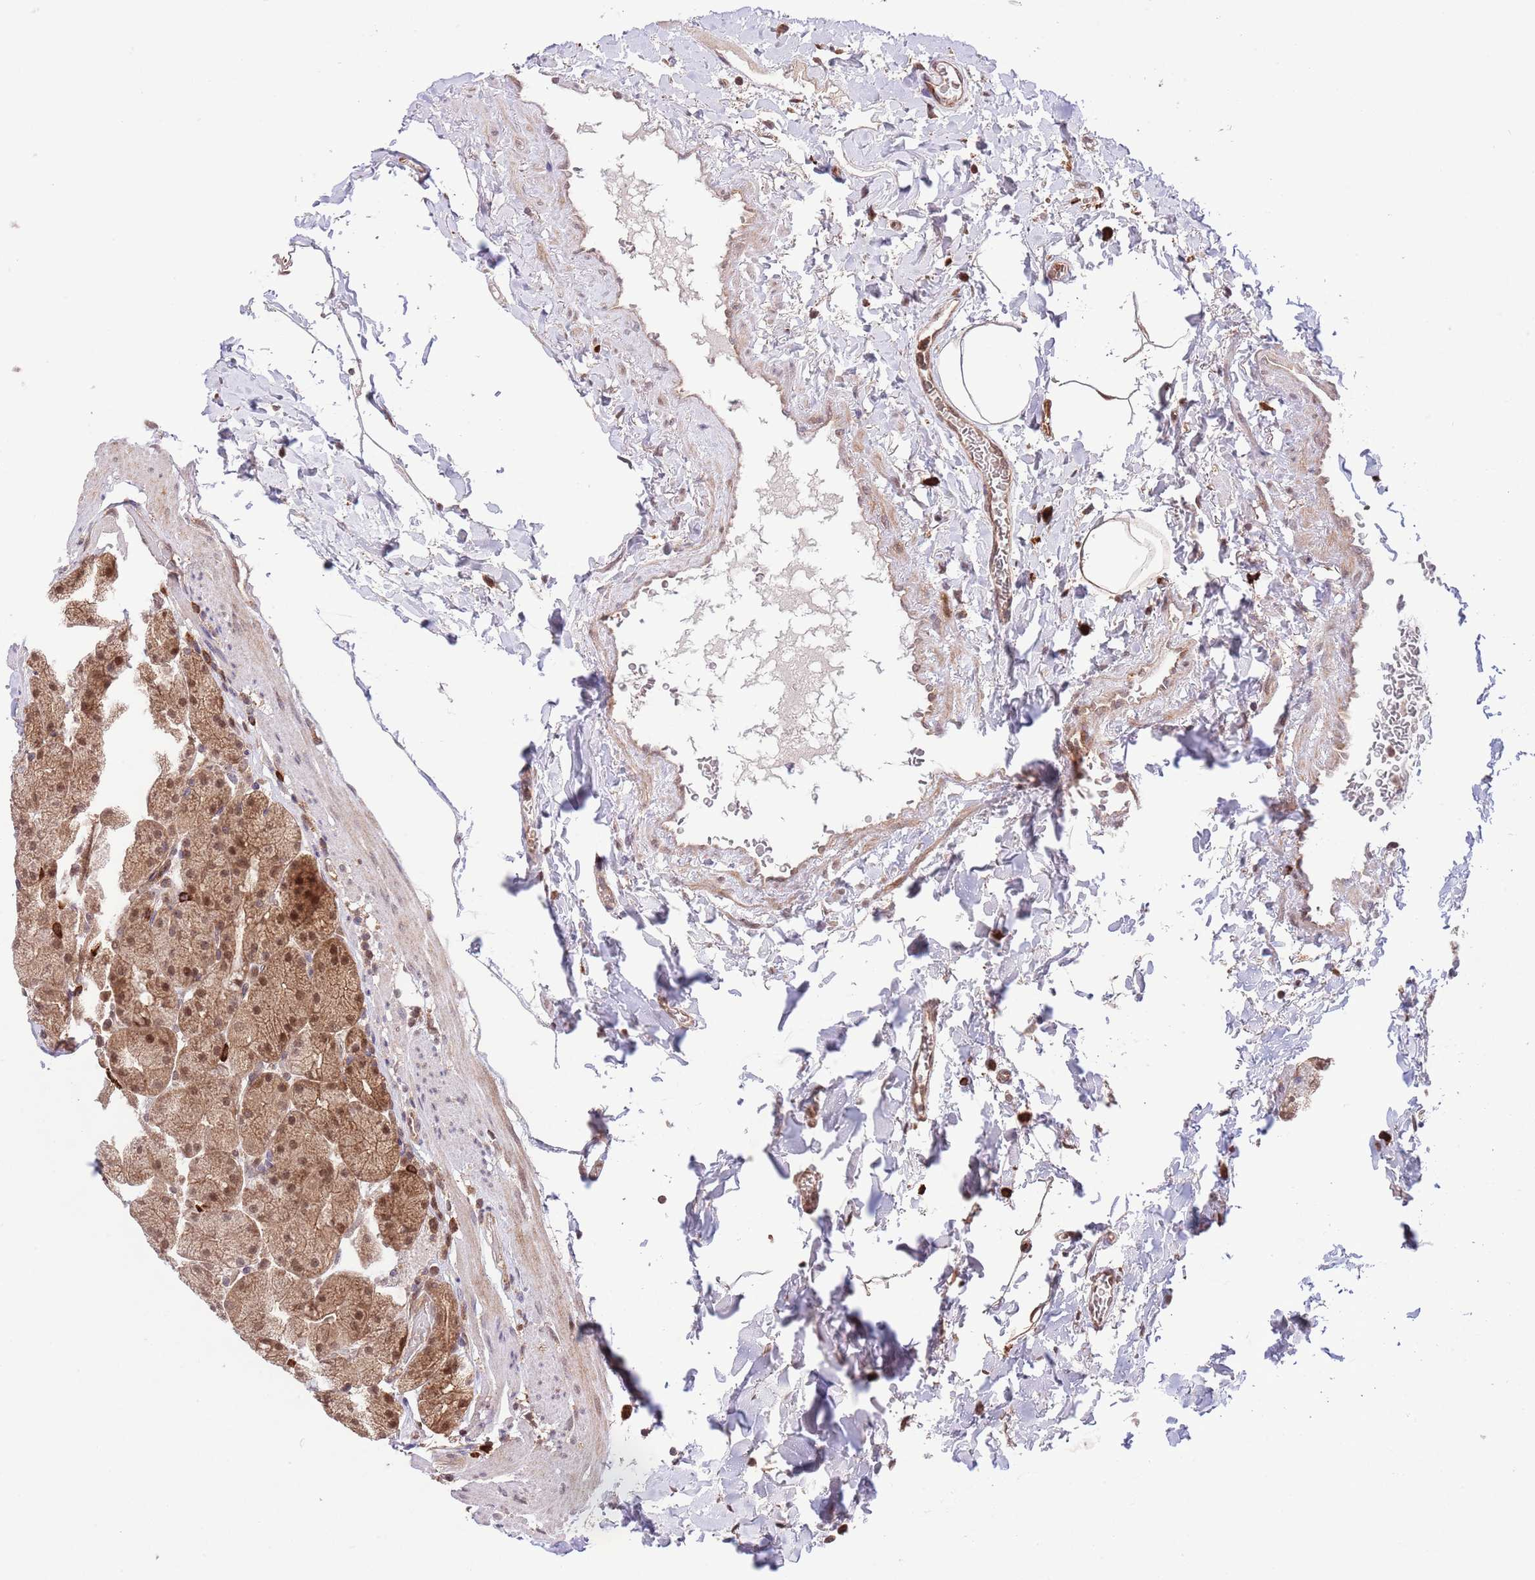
{"staining": {"intensity": "moderate", "quantity": ">75%", "location": "cytoplasmic/membranous,nuclear"}, "tissue": "stomach", "cell_type": "Glandular cells", "image_type": "normal", "snomed": [{"axis": "morphology", "description": "Normal tissue, NOS"}, {"axis": "topography", "description": "Stomach, upper"}, {"axis": "topography", "description": "Stomach, lower"}], "caption": "Glandular cells reveal medium levels of moderate cytoplasmic/membranous,nuclear staining in approximately >75% of cells in normal human stomach.", "gene": "HDHD2", "patient": {"sex": "male", "age": 67}}